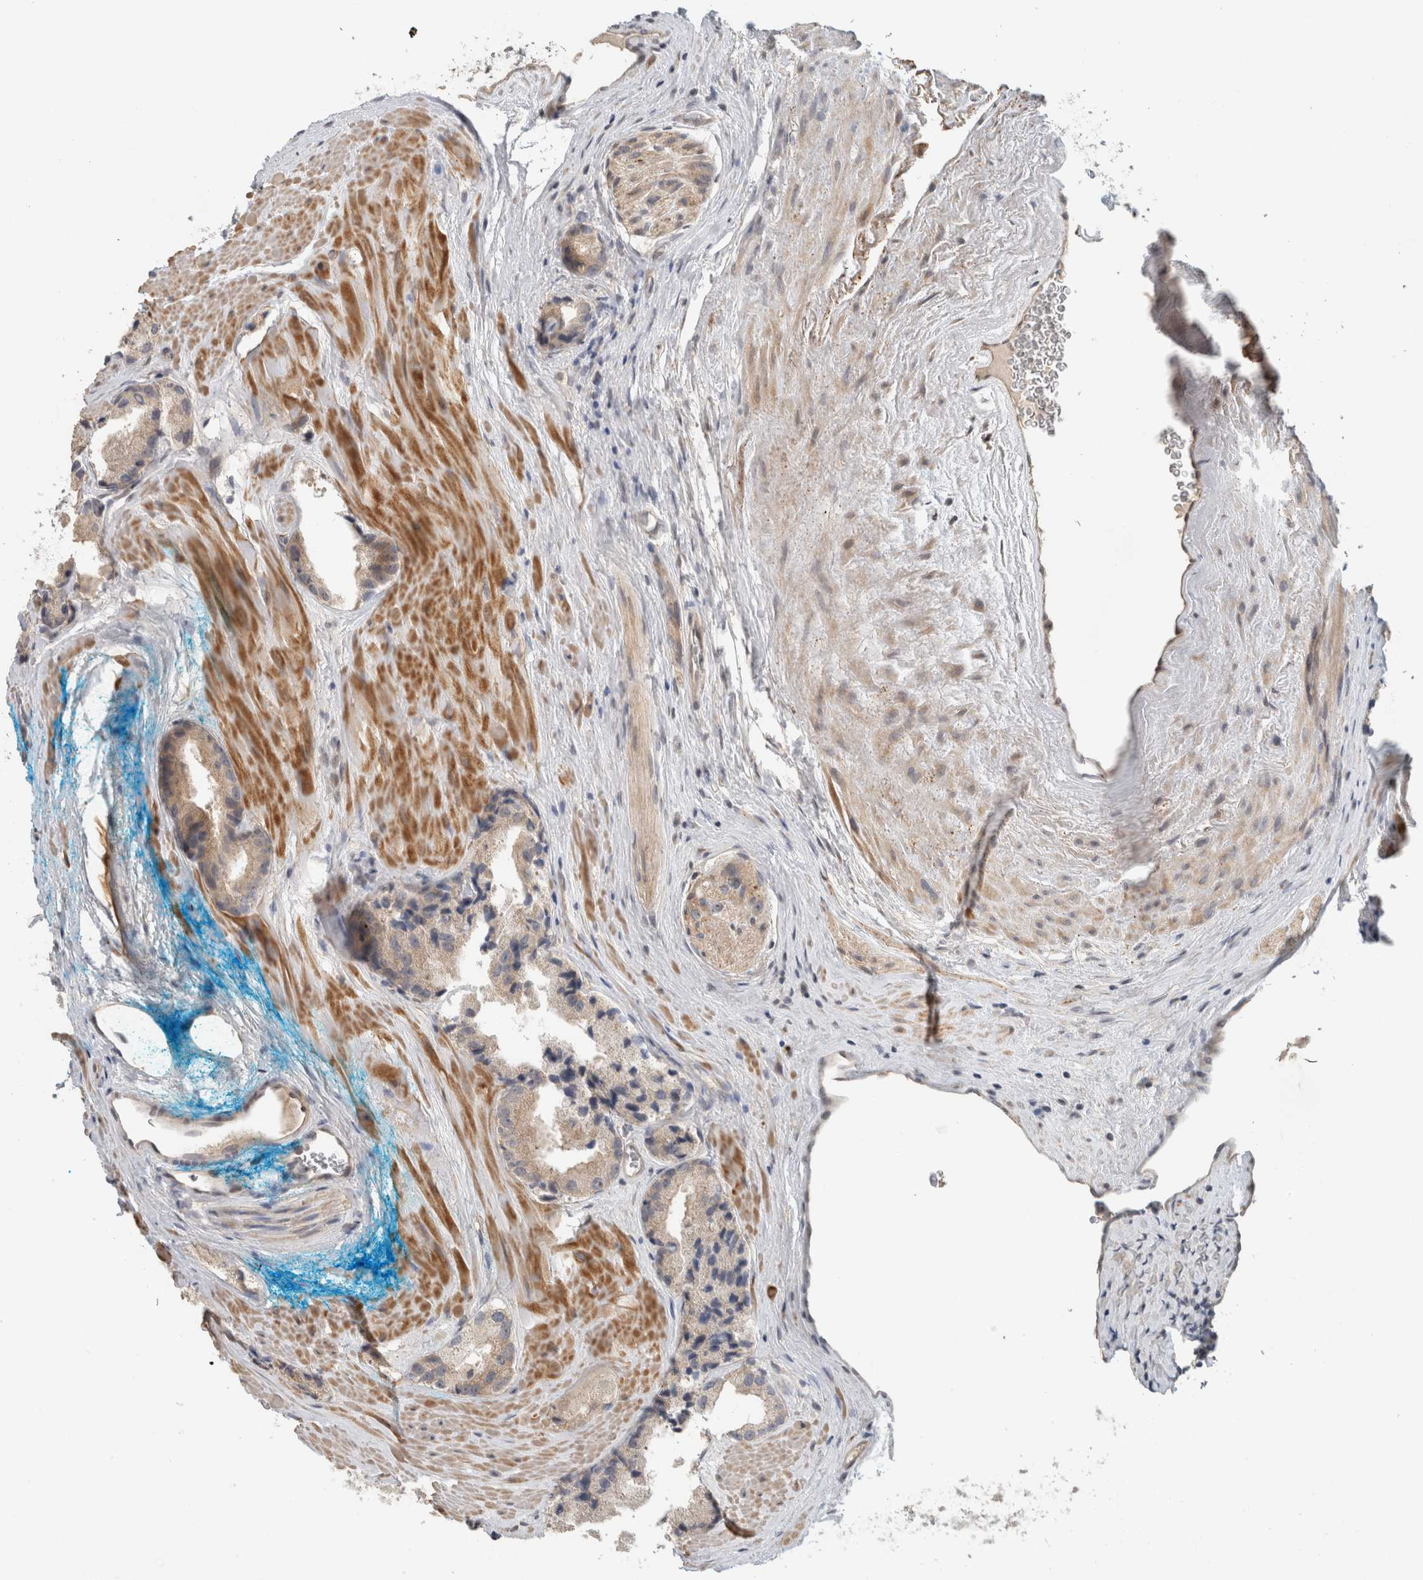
{"staining": {"intensity": "weak", "quantity": "<25%", "location": "cytoplasmic/membranous"}, "tissue": "prostate cancer", "cell_type": "Tumor cells", "image_type": "cancer", "snomed": [{"axis": "morphology", "description": "Adenocarcinoma, High grade"}, {"axis": "topography", "description": "Prostate"}], "caption": "Tumor cells are negative for brown protein staining in adenocarcinoma (high-grade) (prostate).", "gene": "ERCC6L2", "patient": {"sex": "male", "age": 63}}